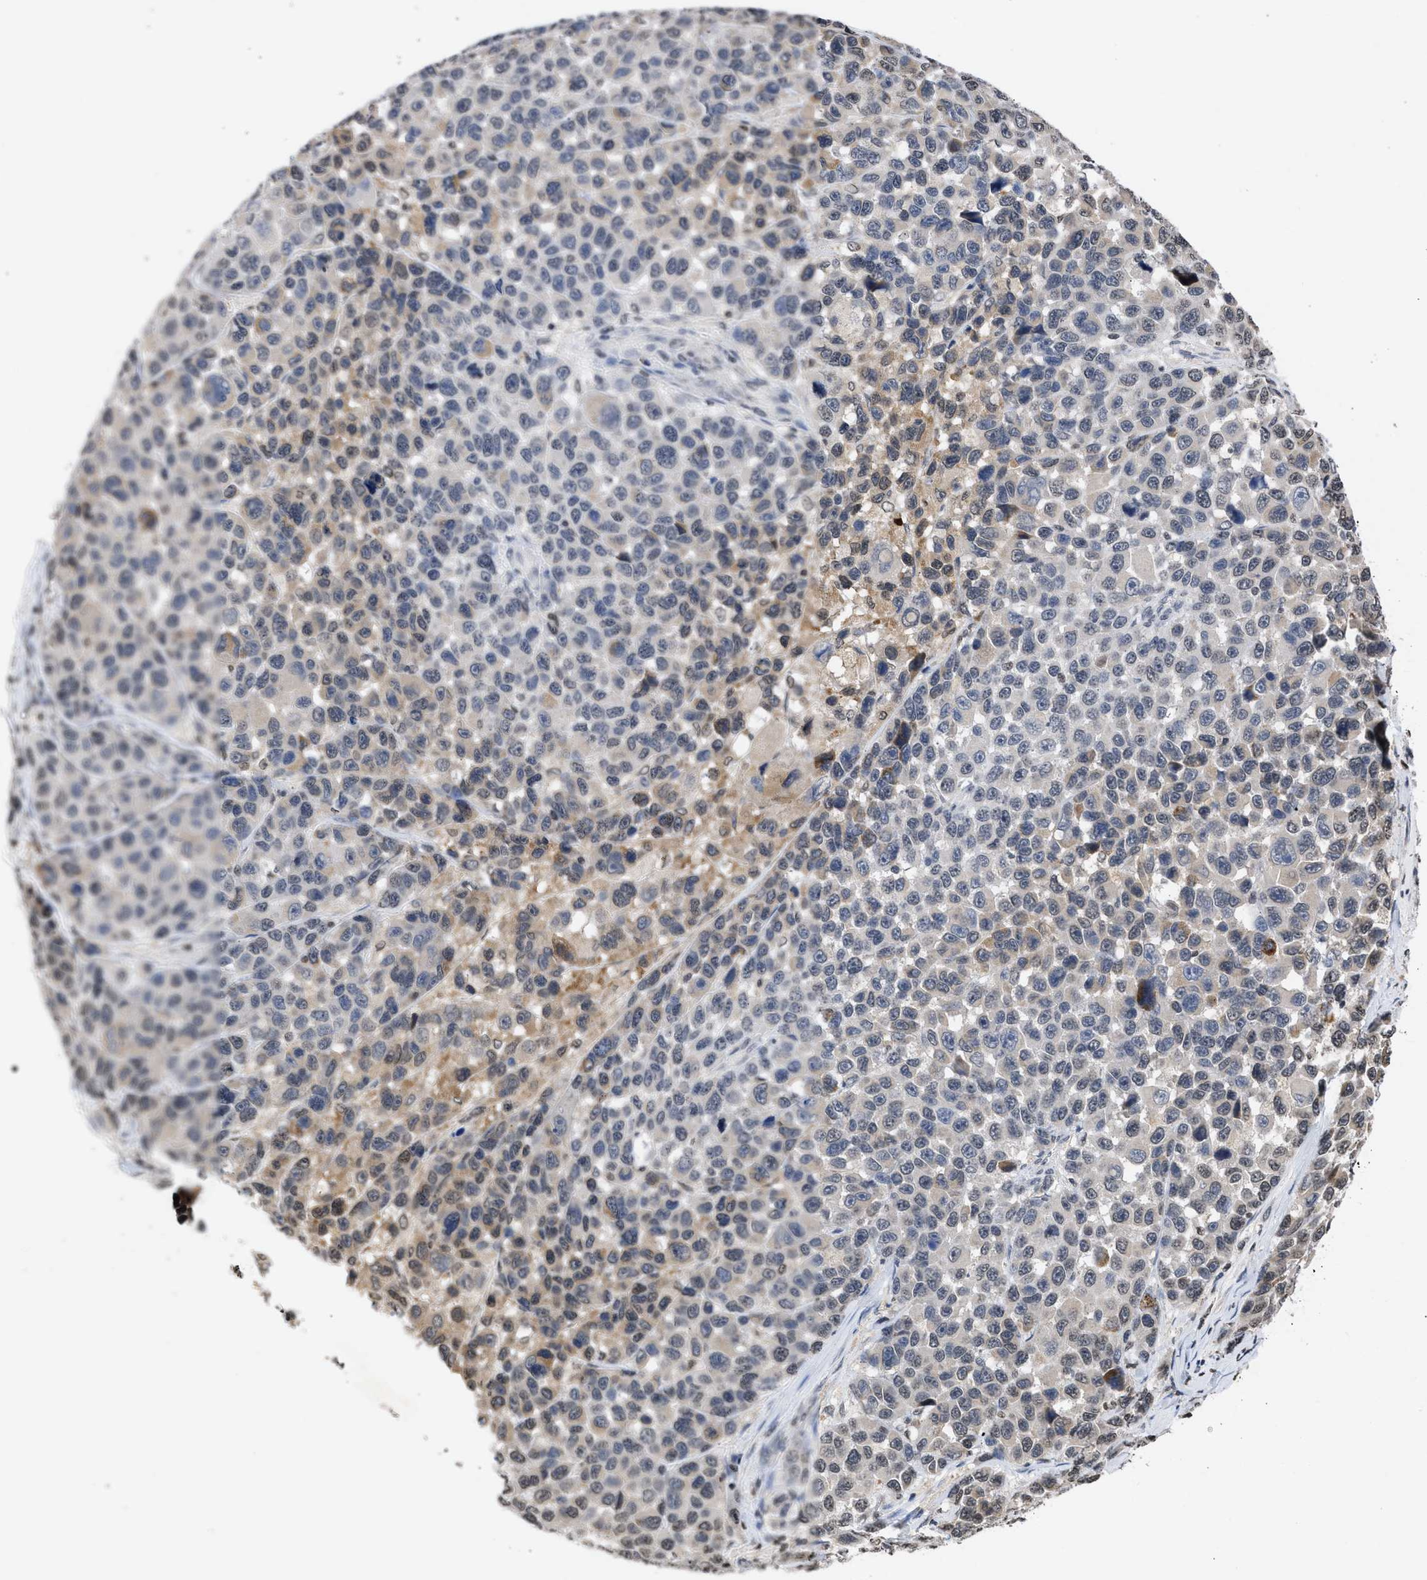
{"staining": {"intensity": "weak", "quantity": "25%-75%", "location": "cytoplasmic/membranous,nuclear"}, "tissue": "melanoma", "cell_type": "Tumor cells", "image_type": "cancer", "snomed": [{"axis": "morphology", "description": "Malignant melanoma, NOS"}, {"axis": "topography", "description": "Skin"}], "caption": "This is an image of immunohistochemistry (IHC) staining of malignant melanoma, which shows weak positivity in the cytoplasmic/membranous and nuclear of tumor cells.", "gene": "NUP35", "patient": {"sex": "male", "age": 53}}